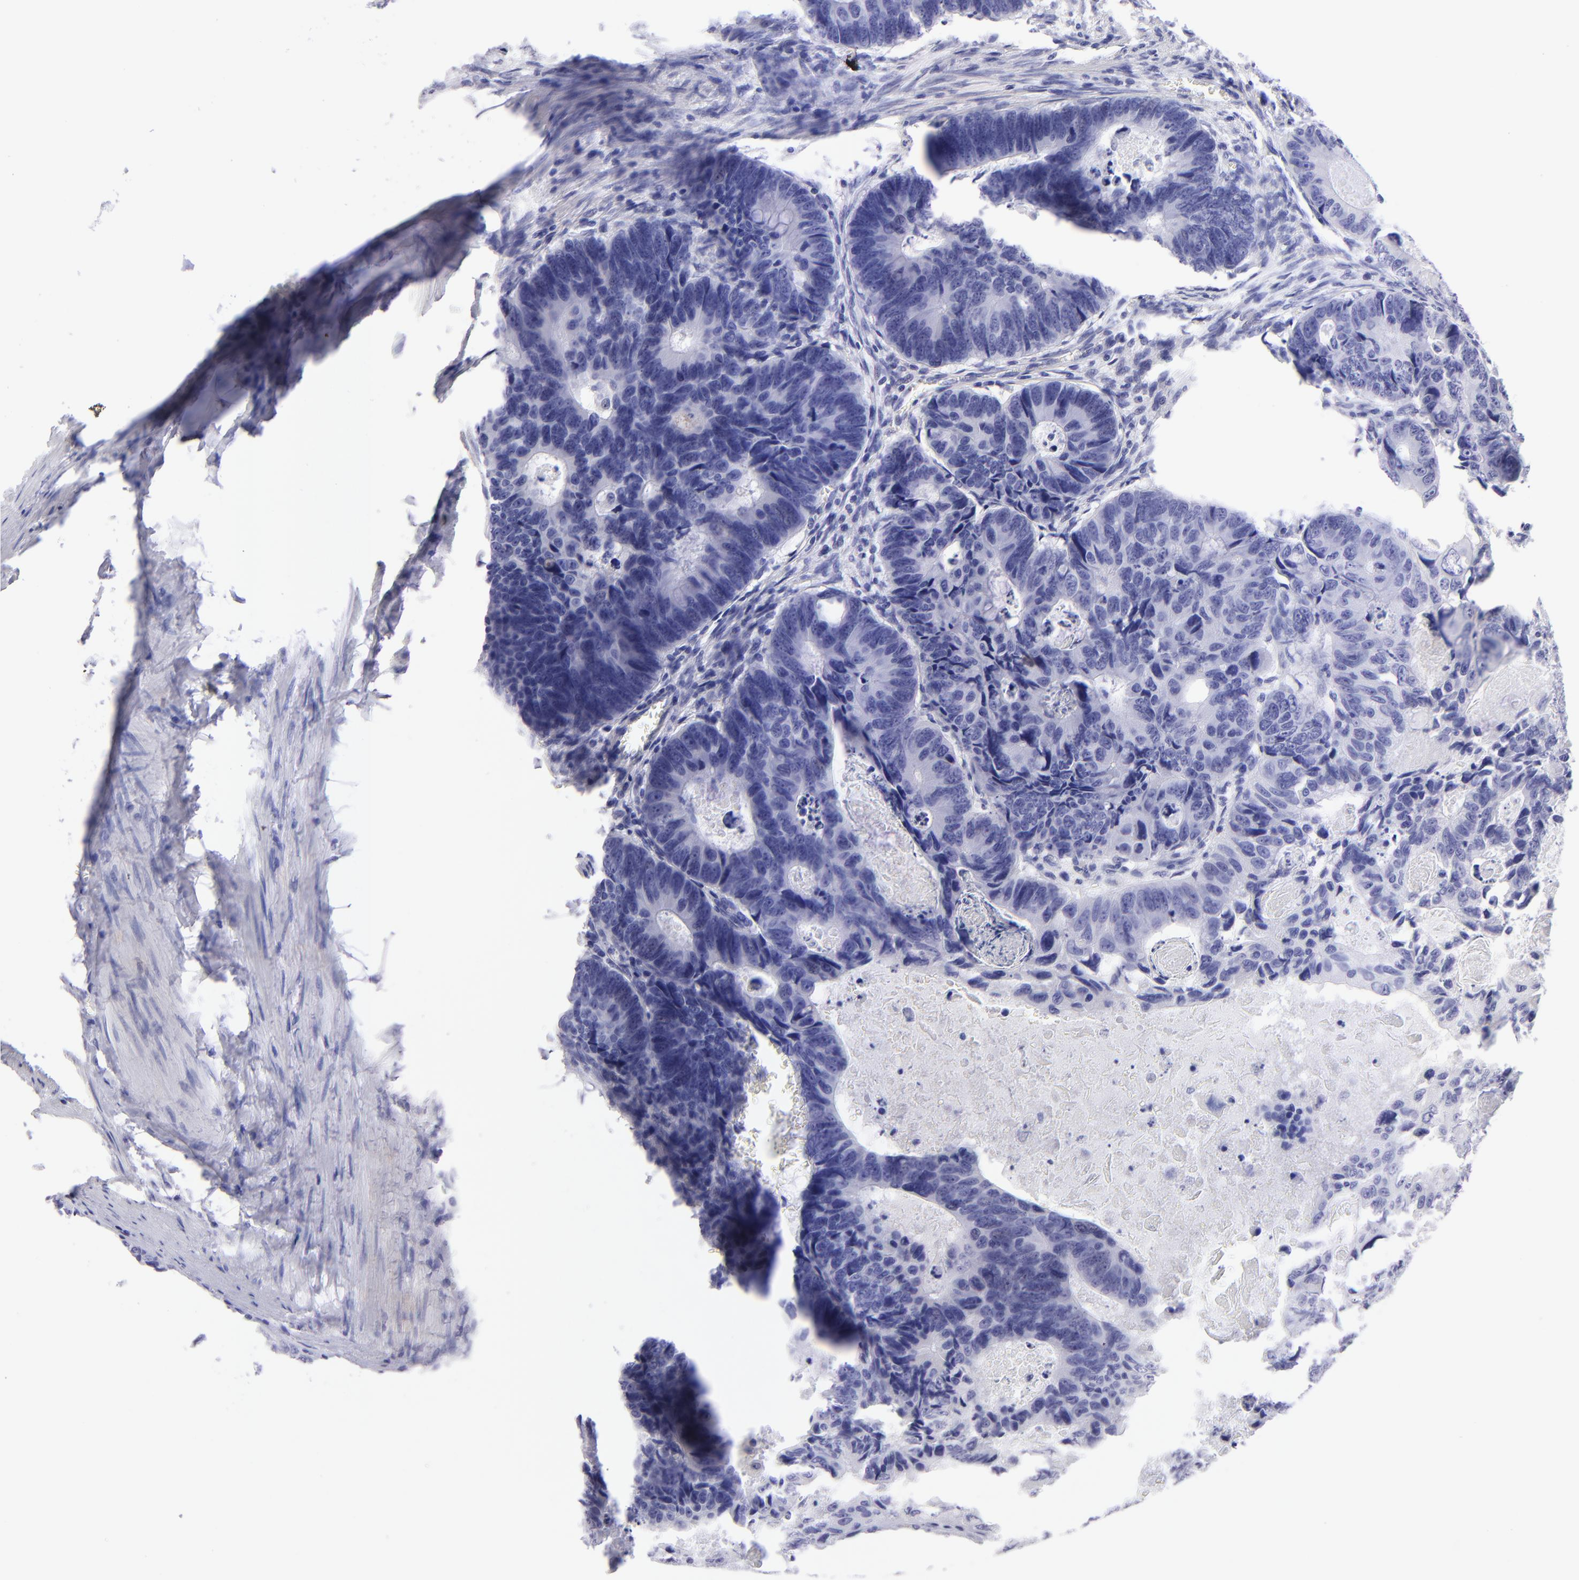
{"staining": {"intensity": "negative", "quantity": "none", "location": "none"}, "tissue": "colorectal cancer", "cell_type": "Tumor cells", "image_type": "cancer", "snomed": [{"axis": "morphology", "description": "Adenocarcinoma, NOS"}, {"axis": "topography", "description": "Colon"}], "caption": "Human colorectal adenocarcinoma stained for a protein using IHC reveals no positivity in tumor cells.", "gene": "SLC1A2", "patient": {"sex": "female", "age": 55}}